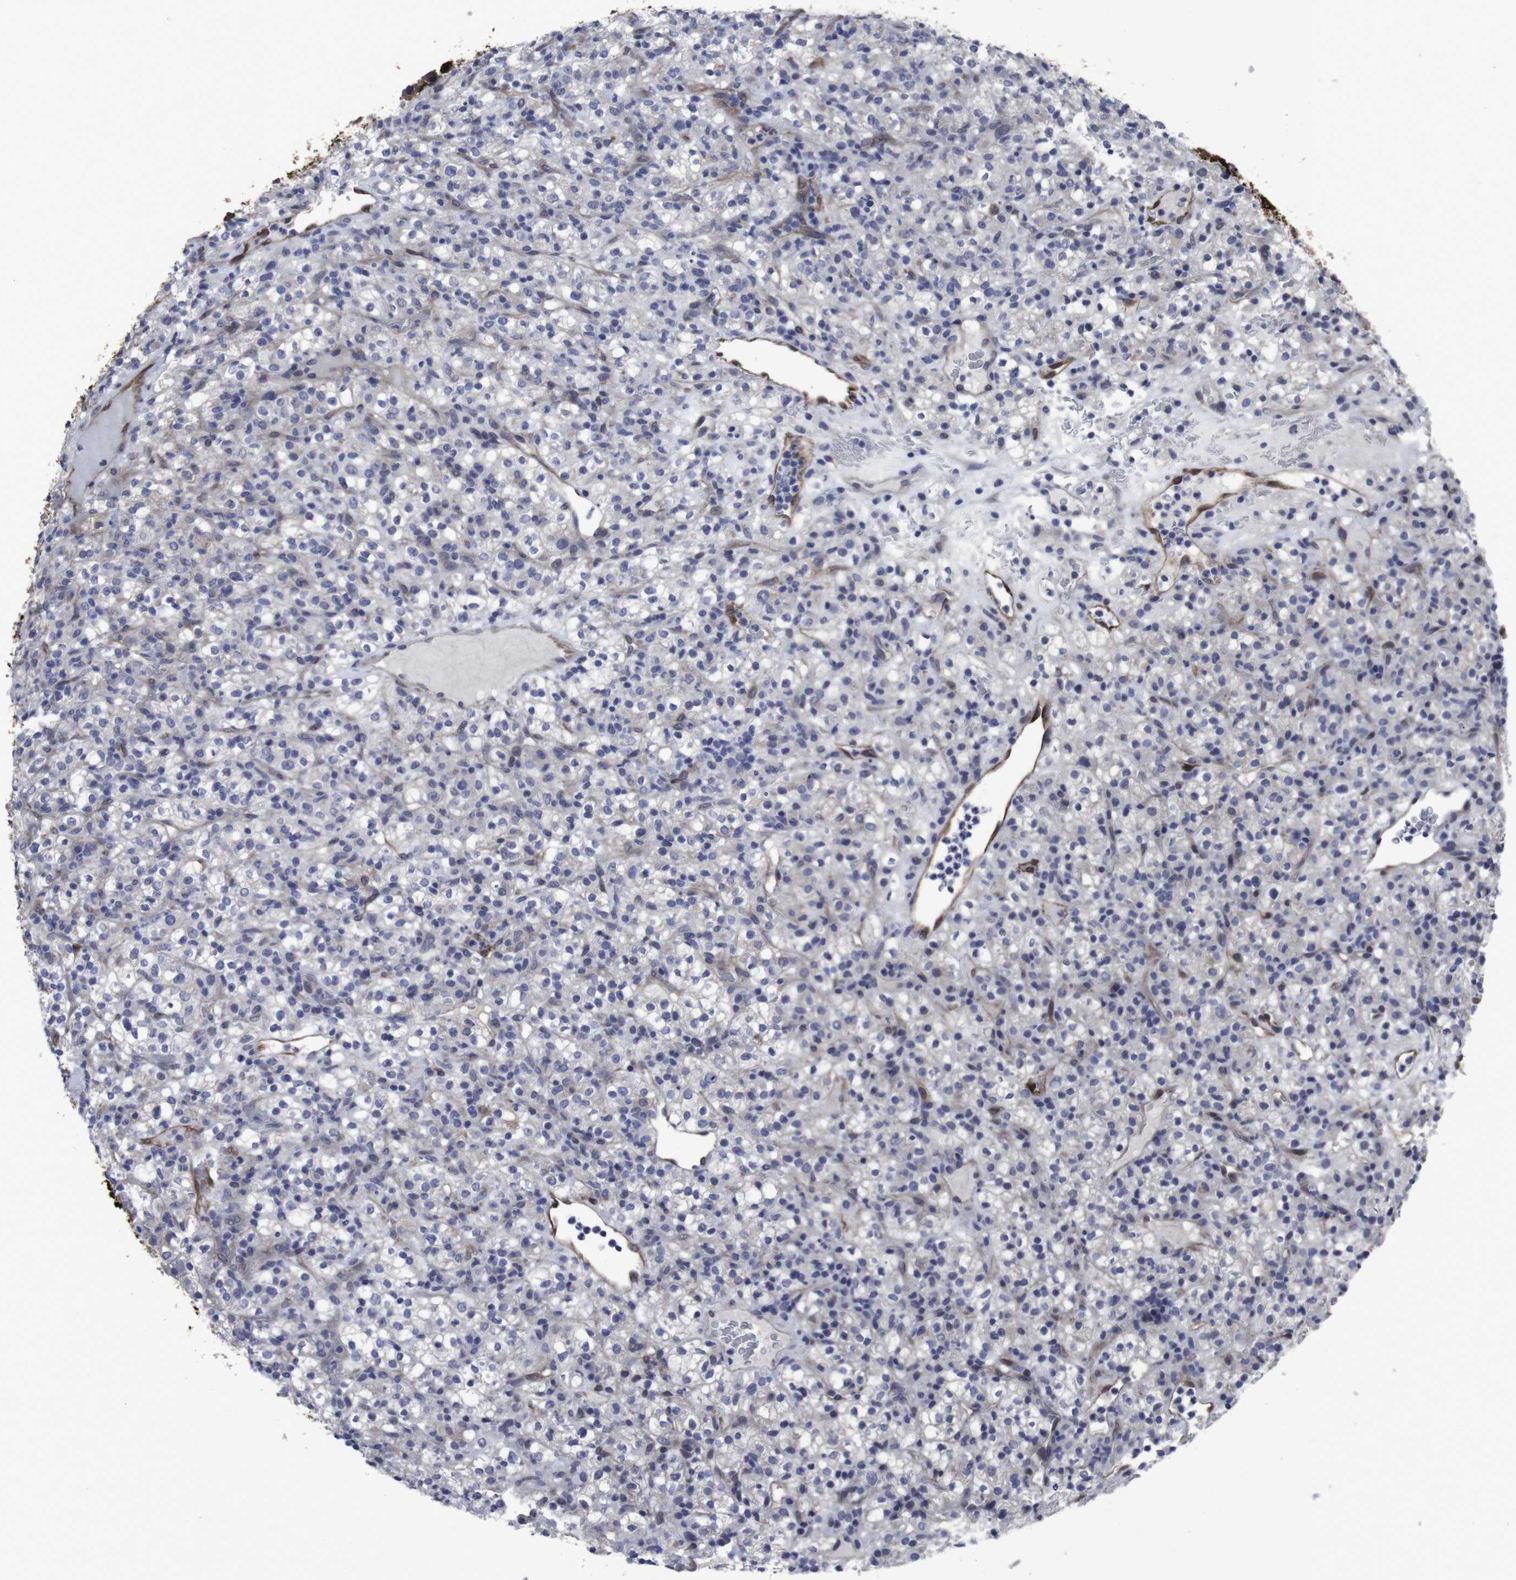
{"staining": {"intensity": "negative", "quantity": "none", "location": "none"}, "tissue": "renal cancer", "cell_type": "Tumor cells", "image_type": "cancer", "snomed": [{"axis": "morphology", "description": "Normal tissue, NOS"}, {"axis": "morphology", "description": "Adenocarcinoma, NOS"}, {"axis": "topography", "description": "Kidney"}], "caption": "This is an immunohistochemistry image of renal cancer (adenocarcinoma). There is no positivity in tumor cells.", "gene": "SNCG", "patient": {"sex": "female", "age": 72}}